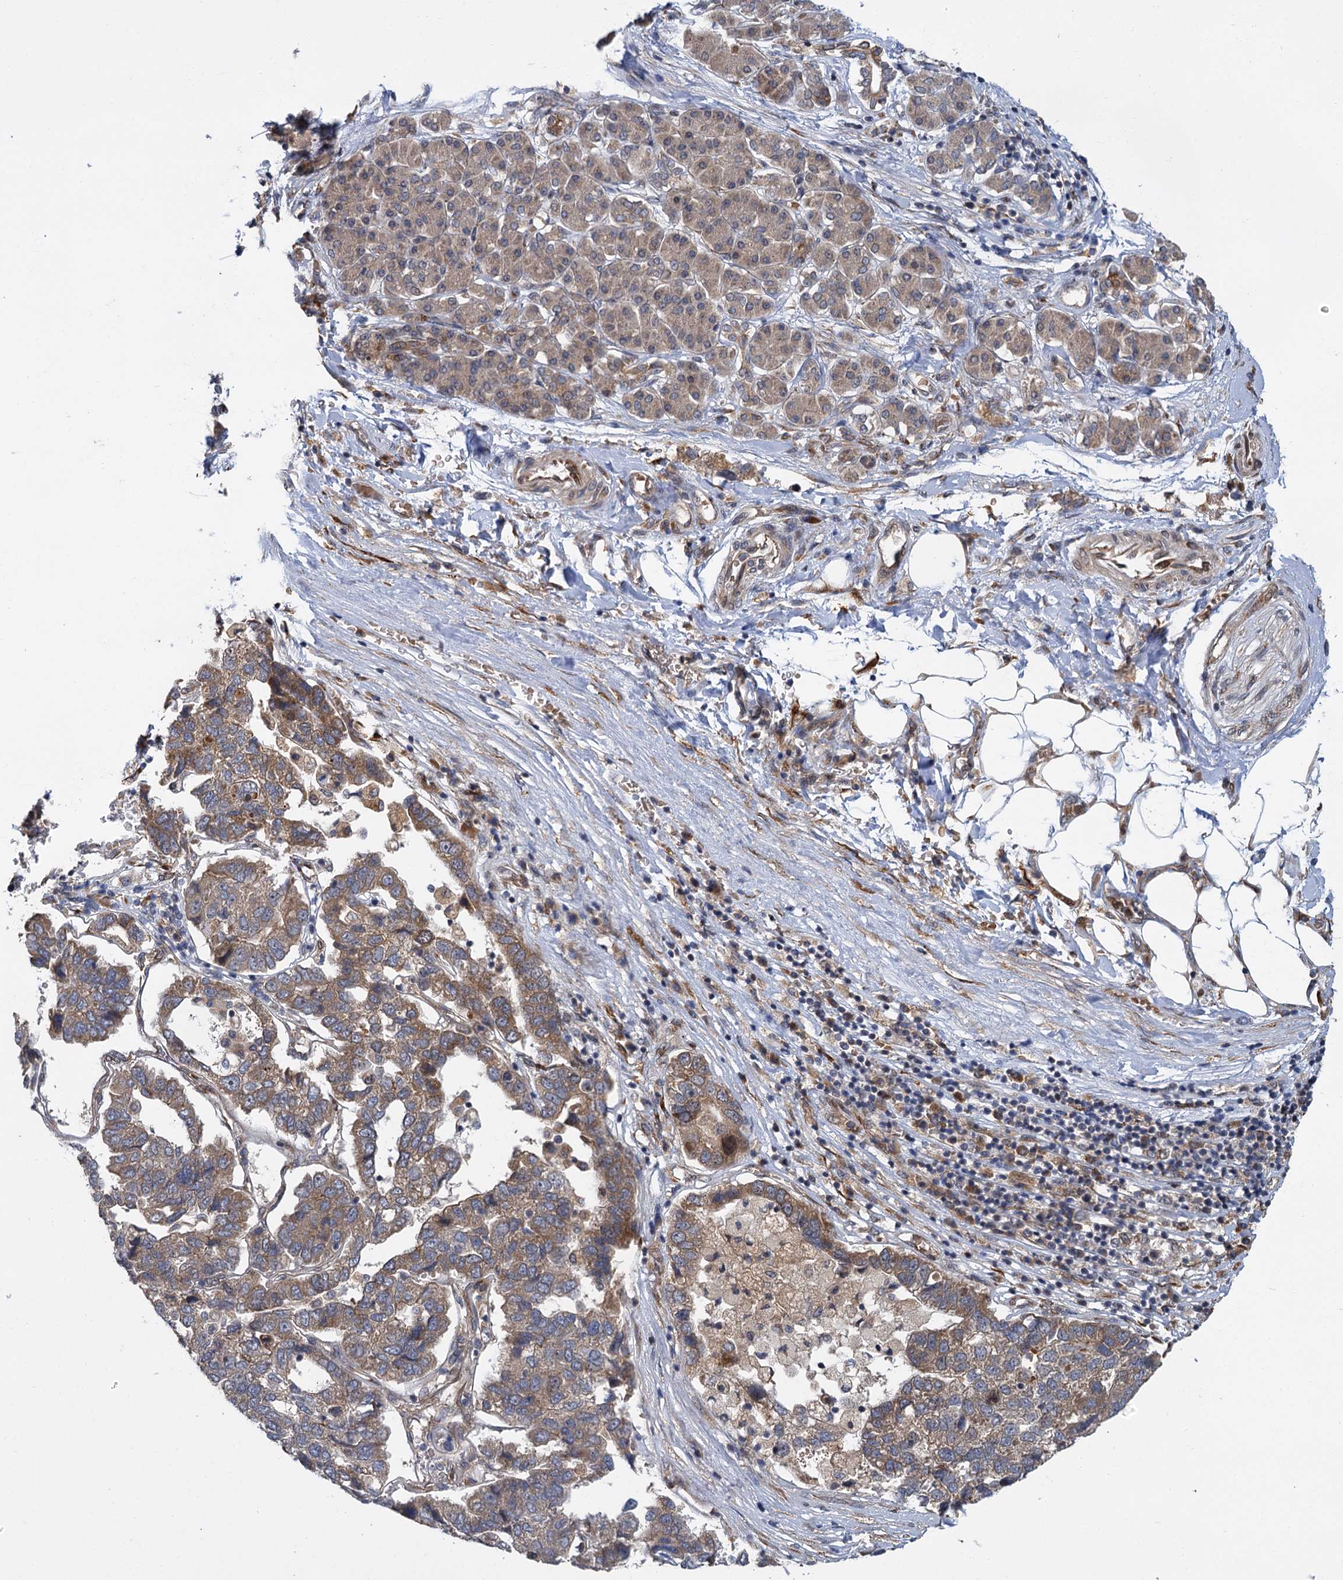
{"staining": {"intensity": "moderate", "quantity": "25%-75%", "location": "cytoplasmic/membranous"}, "tissue": "pancreatic cancer", "cell_type": "Tumor cells", "image_type": "cancer", "snomed": [{"axis": "morphology", "description": "Adenocarcinoma, NOS"}, {"axis": "topography", "description": "Pancreas"}], "caption": "The photomicrograph exhibits a brown stain indicating the presence of a protein in the cytoplasmic/membranous of tumor cells in pancreatic adenocarcinoma.", "gene": "APBA2", "patient": {"sex": "female", "age": 61}}